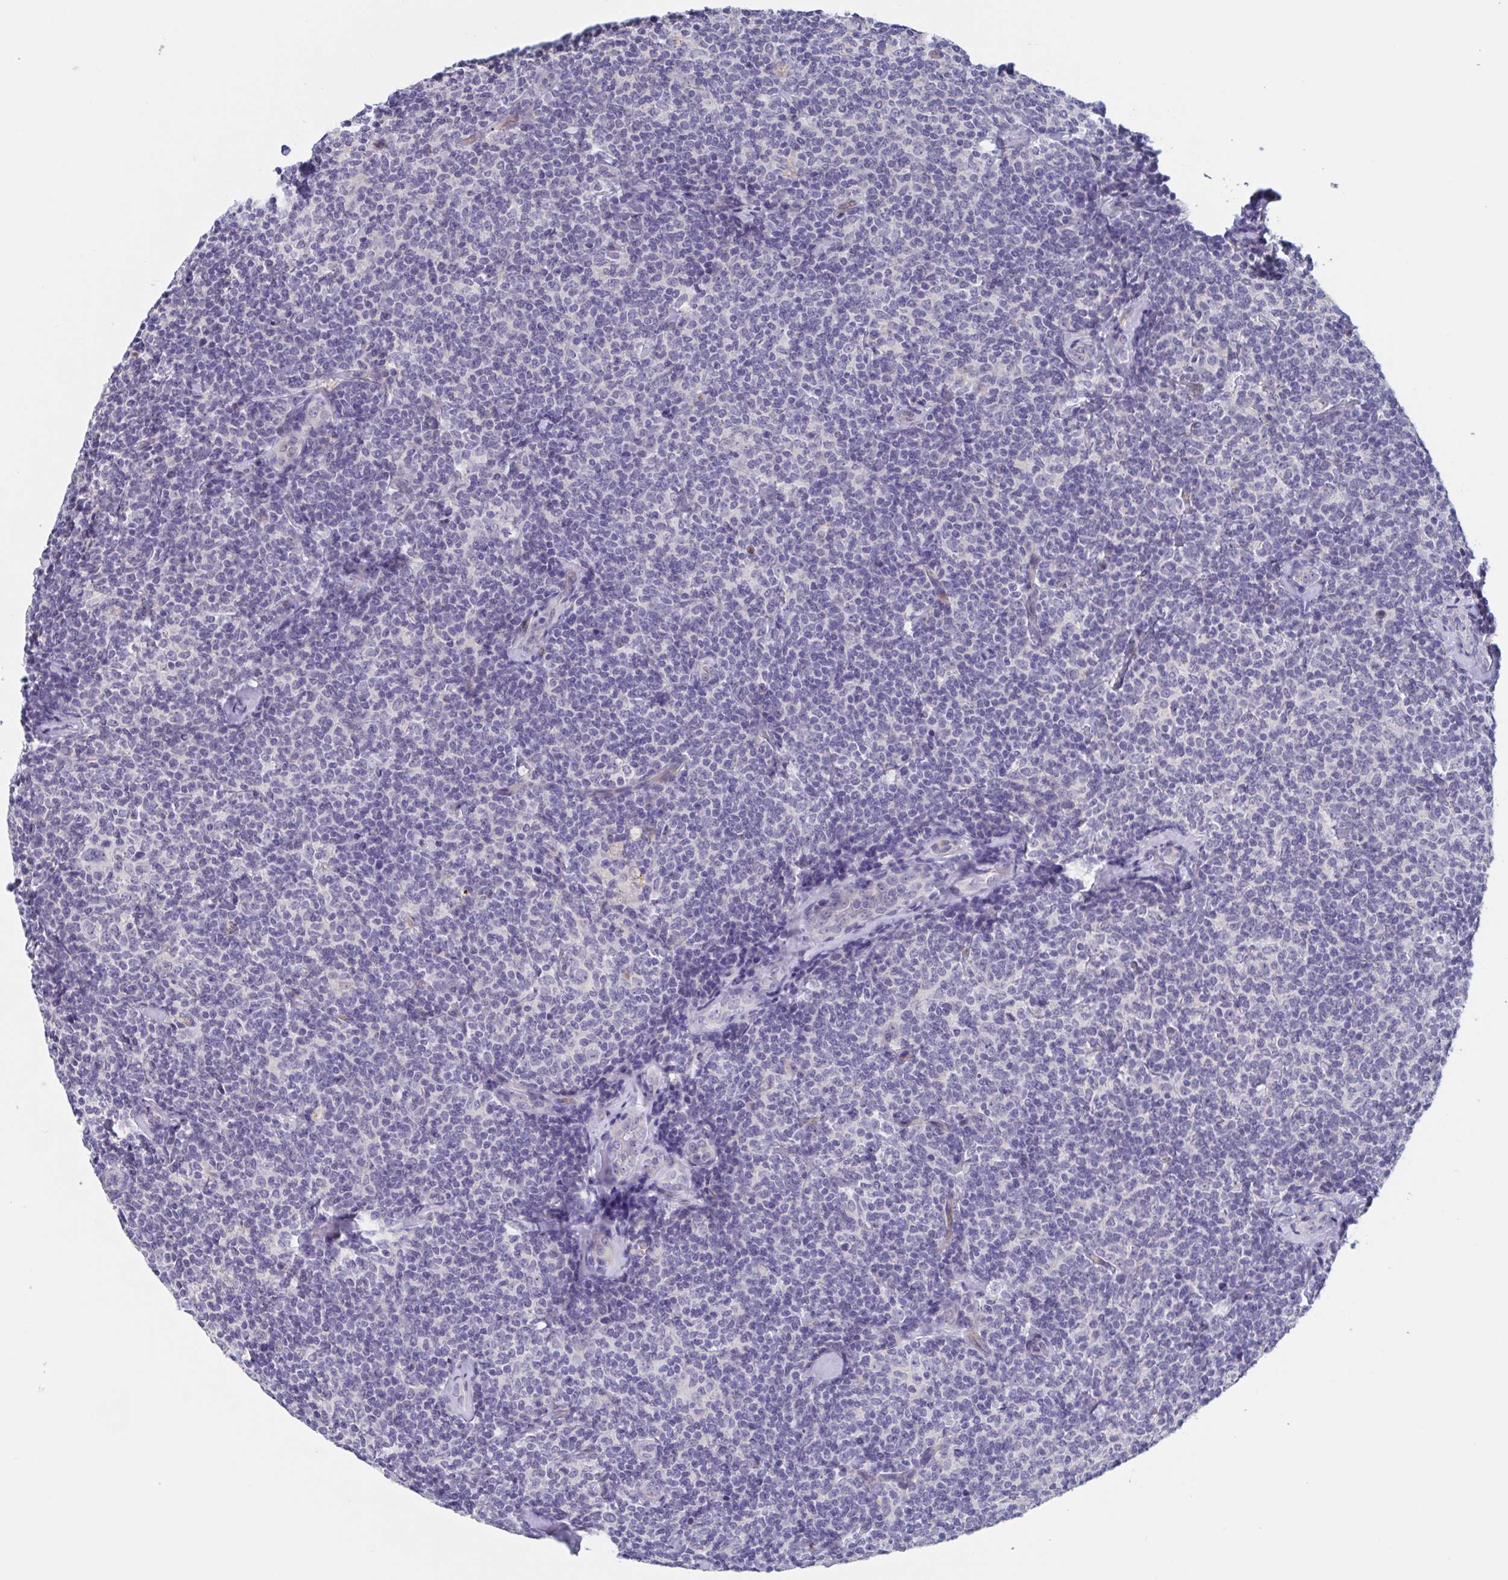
{"staining": {"intensity": "negative", "quantity": "none", "location": "none"}, "tissue": "lymphoma", "cell_type": "Tumor cells", "image_type": "cancer", "snomed": [{"axis": "morphology", "description": "Malignant lymphoma, non-Hodgkin's type, Low grade"}, {"axis": "topography", "description": "Lymph node"}], "caption": "Tumor cells show no significant protein positivity in malignant lymphoma, non-Hodgkin's type (low-grade). (Brightfield microscopy of DAB immunohistochemistry at high magnification).", "gene": "ST14", "patient": {"sex": "female", "age": 56}}